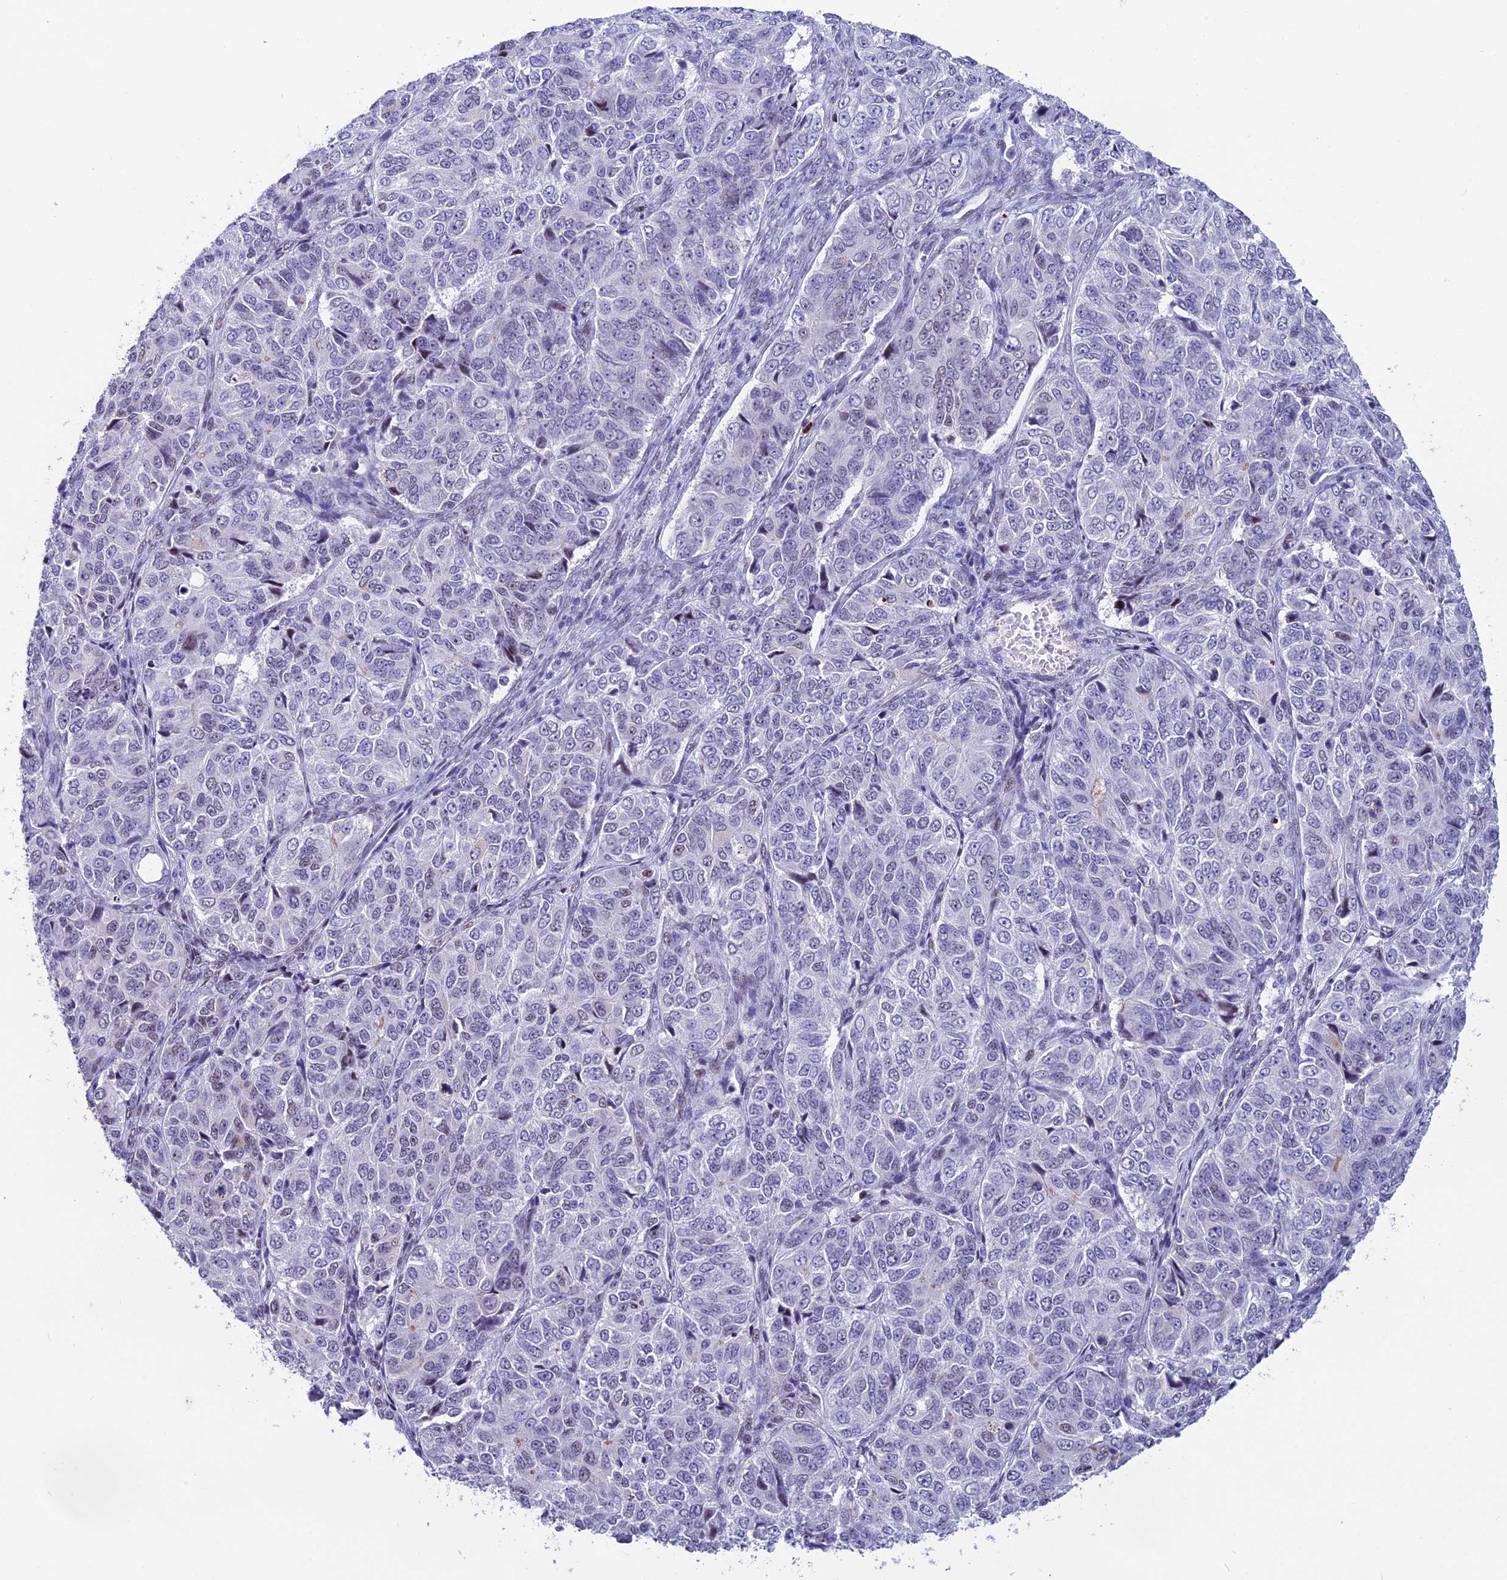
{"staining": {"intensity": "weak", "quantity": "<25%", "location": "nuclear"}, "tissue": "ovarian cancer", "cell_type": "Tumor cells", "image_type": "cancer", "snomed": [{"axis": "morphology", "description": "Carcinoma, endometroid"}, {"axis": "topography", "description": "Ovary"}], "caption": "Tumor cells show no significant positivity in endometroid carcinoma (ovarian).", "gene": "MFSD2B", "patient": {"sex": "female", "age": 51}}